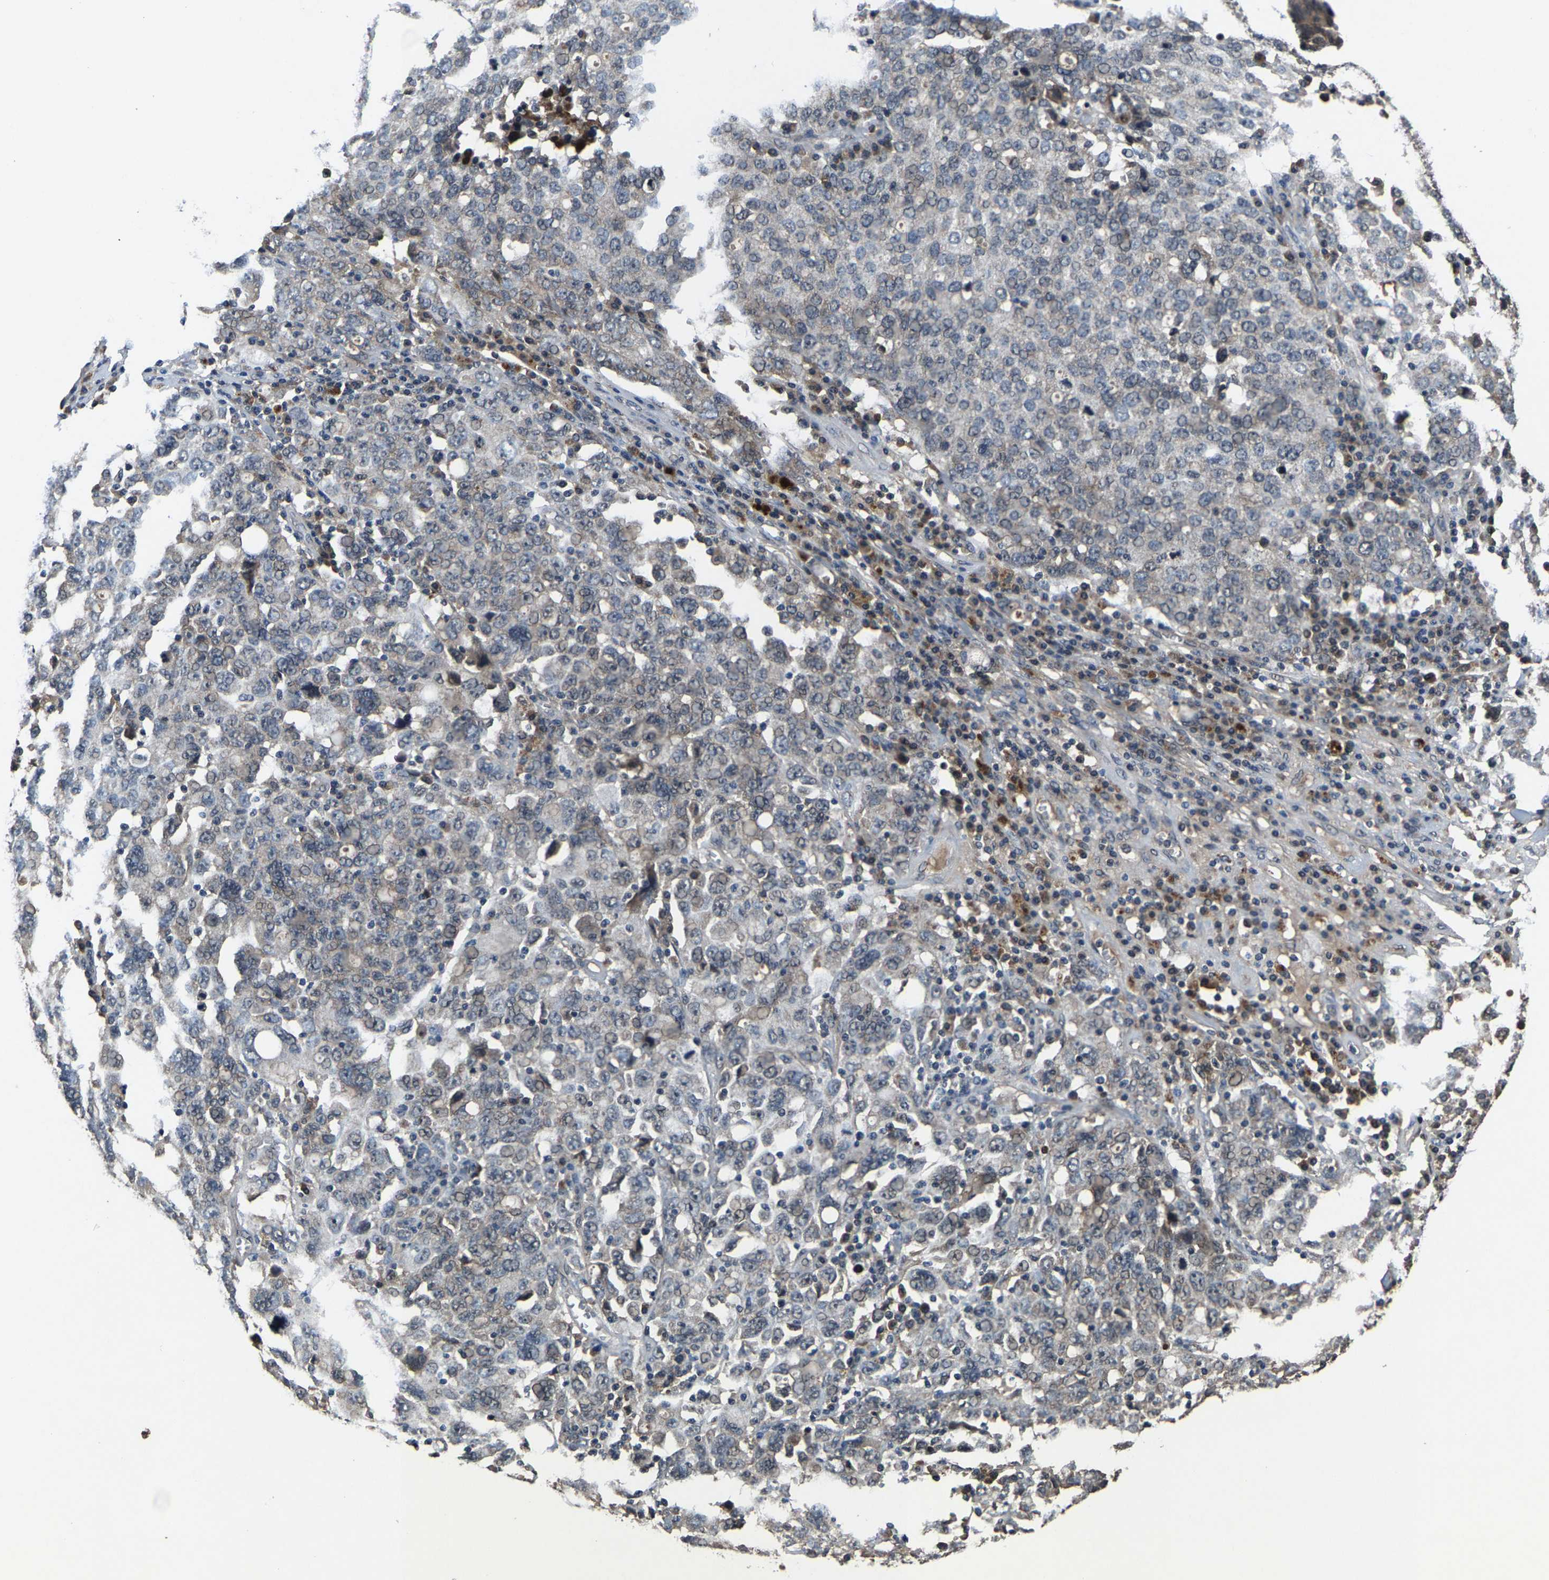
{"staining": {"intensity": "negative", "quantity": "none", "location": "none"}, "tissue": "ovarian cancer", "cell_type": "Tumor cells", "image_type": "cancer", "snomed": [{"axis": "morphology", "description": "Carcinoma, endometroid"}, {"axis": "topography", "description": "Ovary"}], "caption": "Protein analysis of ovarian endometroid carcinoma displays no significant staining in tumor cells.", "gene": "HUWE1", "patient": {"sex": "female", "age": 62}}